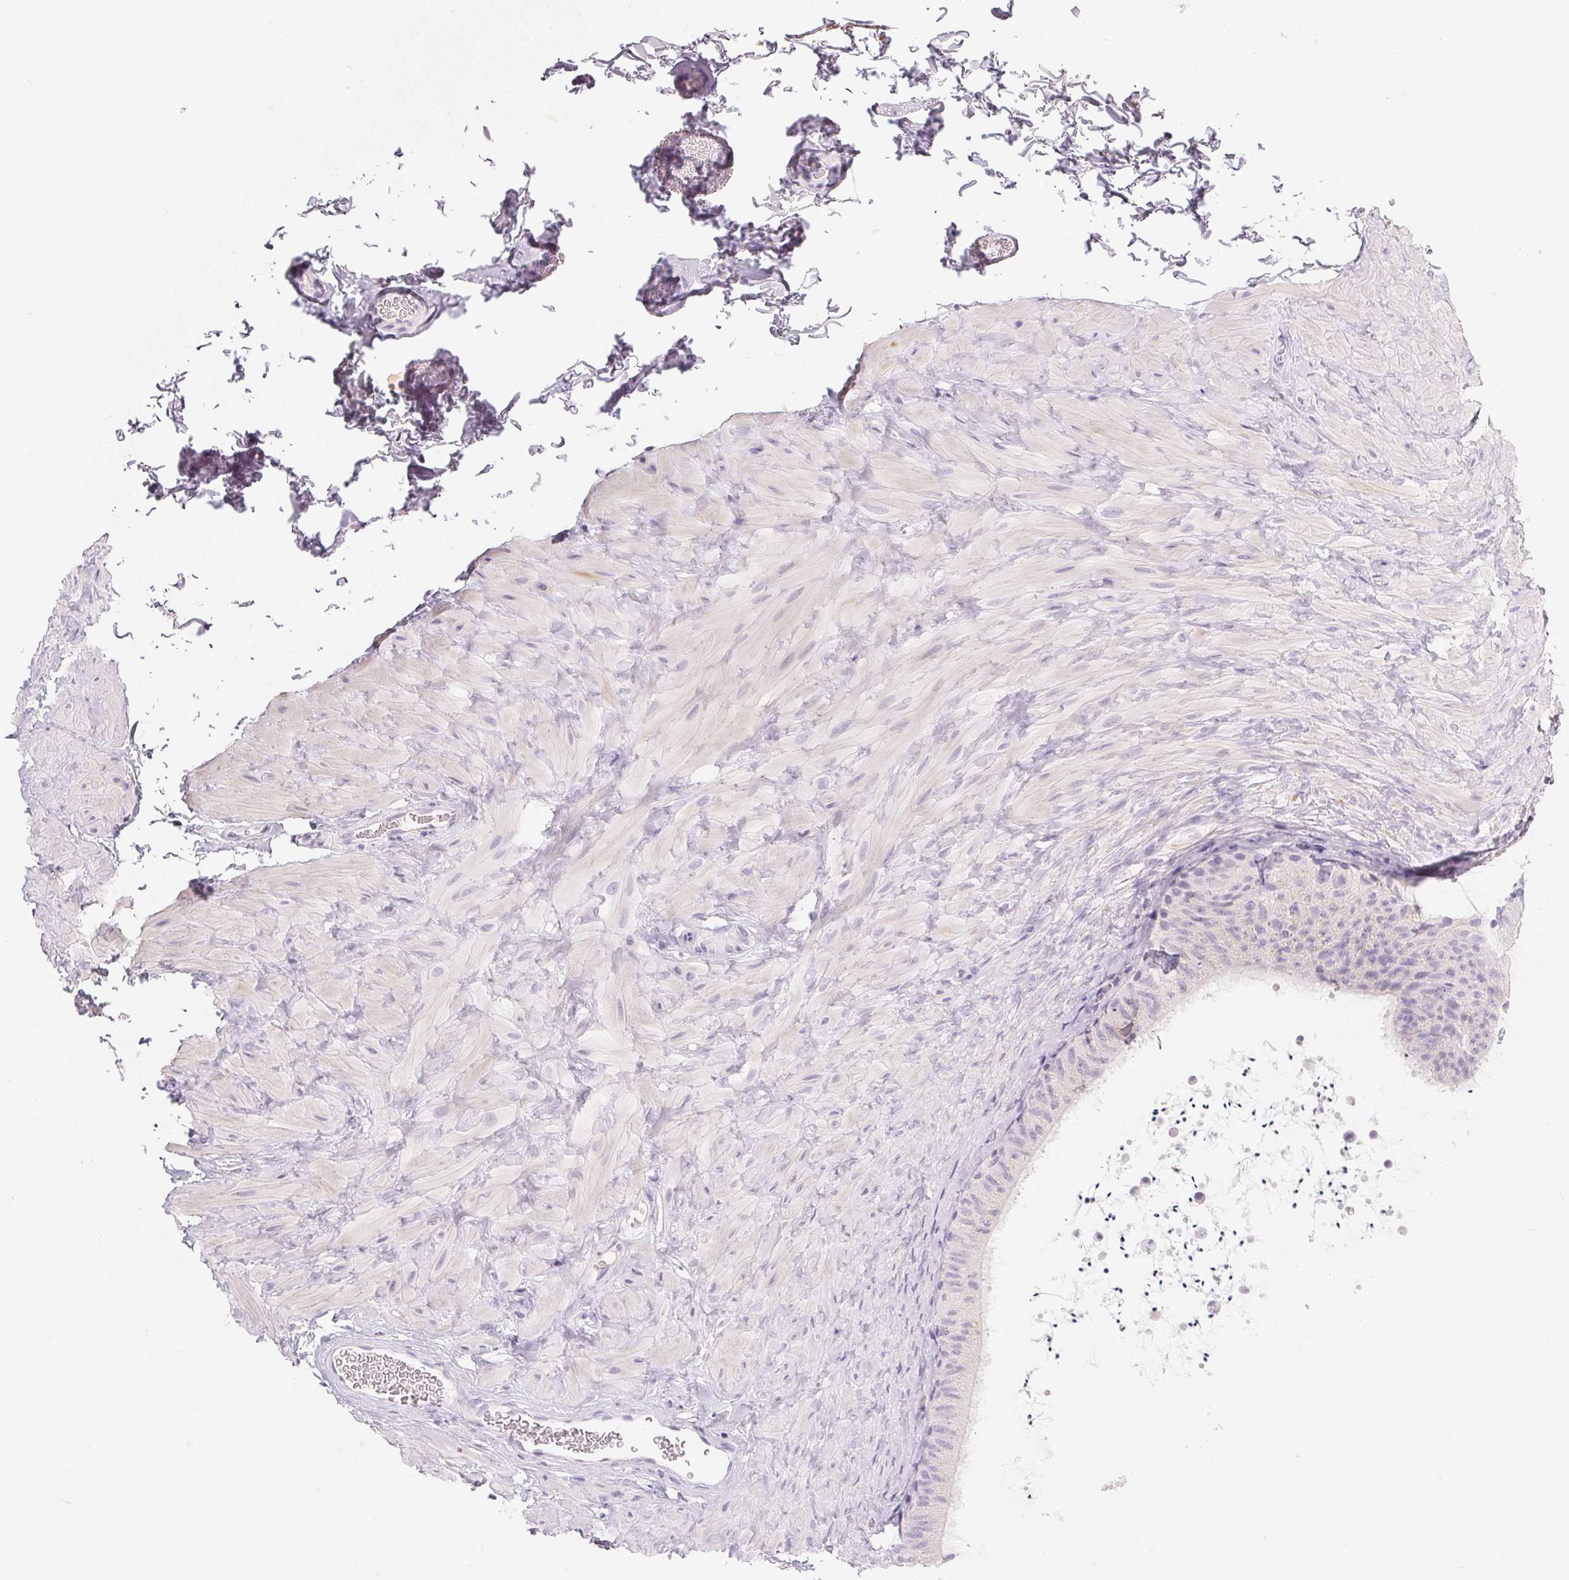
{"staining": {"intensity": "negative", "quantity": "none", "location": "none"}, "tissue": "epididymis", "cell_type": "Glandular cells", "image_type": "normal", "snomed": [{"axis": "morphology", "description": "Normal tissue, NOS"}, {"axis": "topography", "description": "Epididymis, spermatic cord, NOS"}, {"axis": "topography", "description": "Epididymis"}], "caption": "Immunohistochemistry photomicrograph of normal epididymis: epididymis stained with DAB (3,3'-diaminobenzidine) demonstrates no significant protein expression in glandular cells. (DAB (3,3'-diaminobenzidine) immunohistochemistry visualized using brightfield microscopy, high magnification).", "gene": "MIOX", "patient": {"sex": "male", "age": 31}}